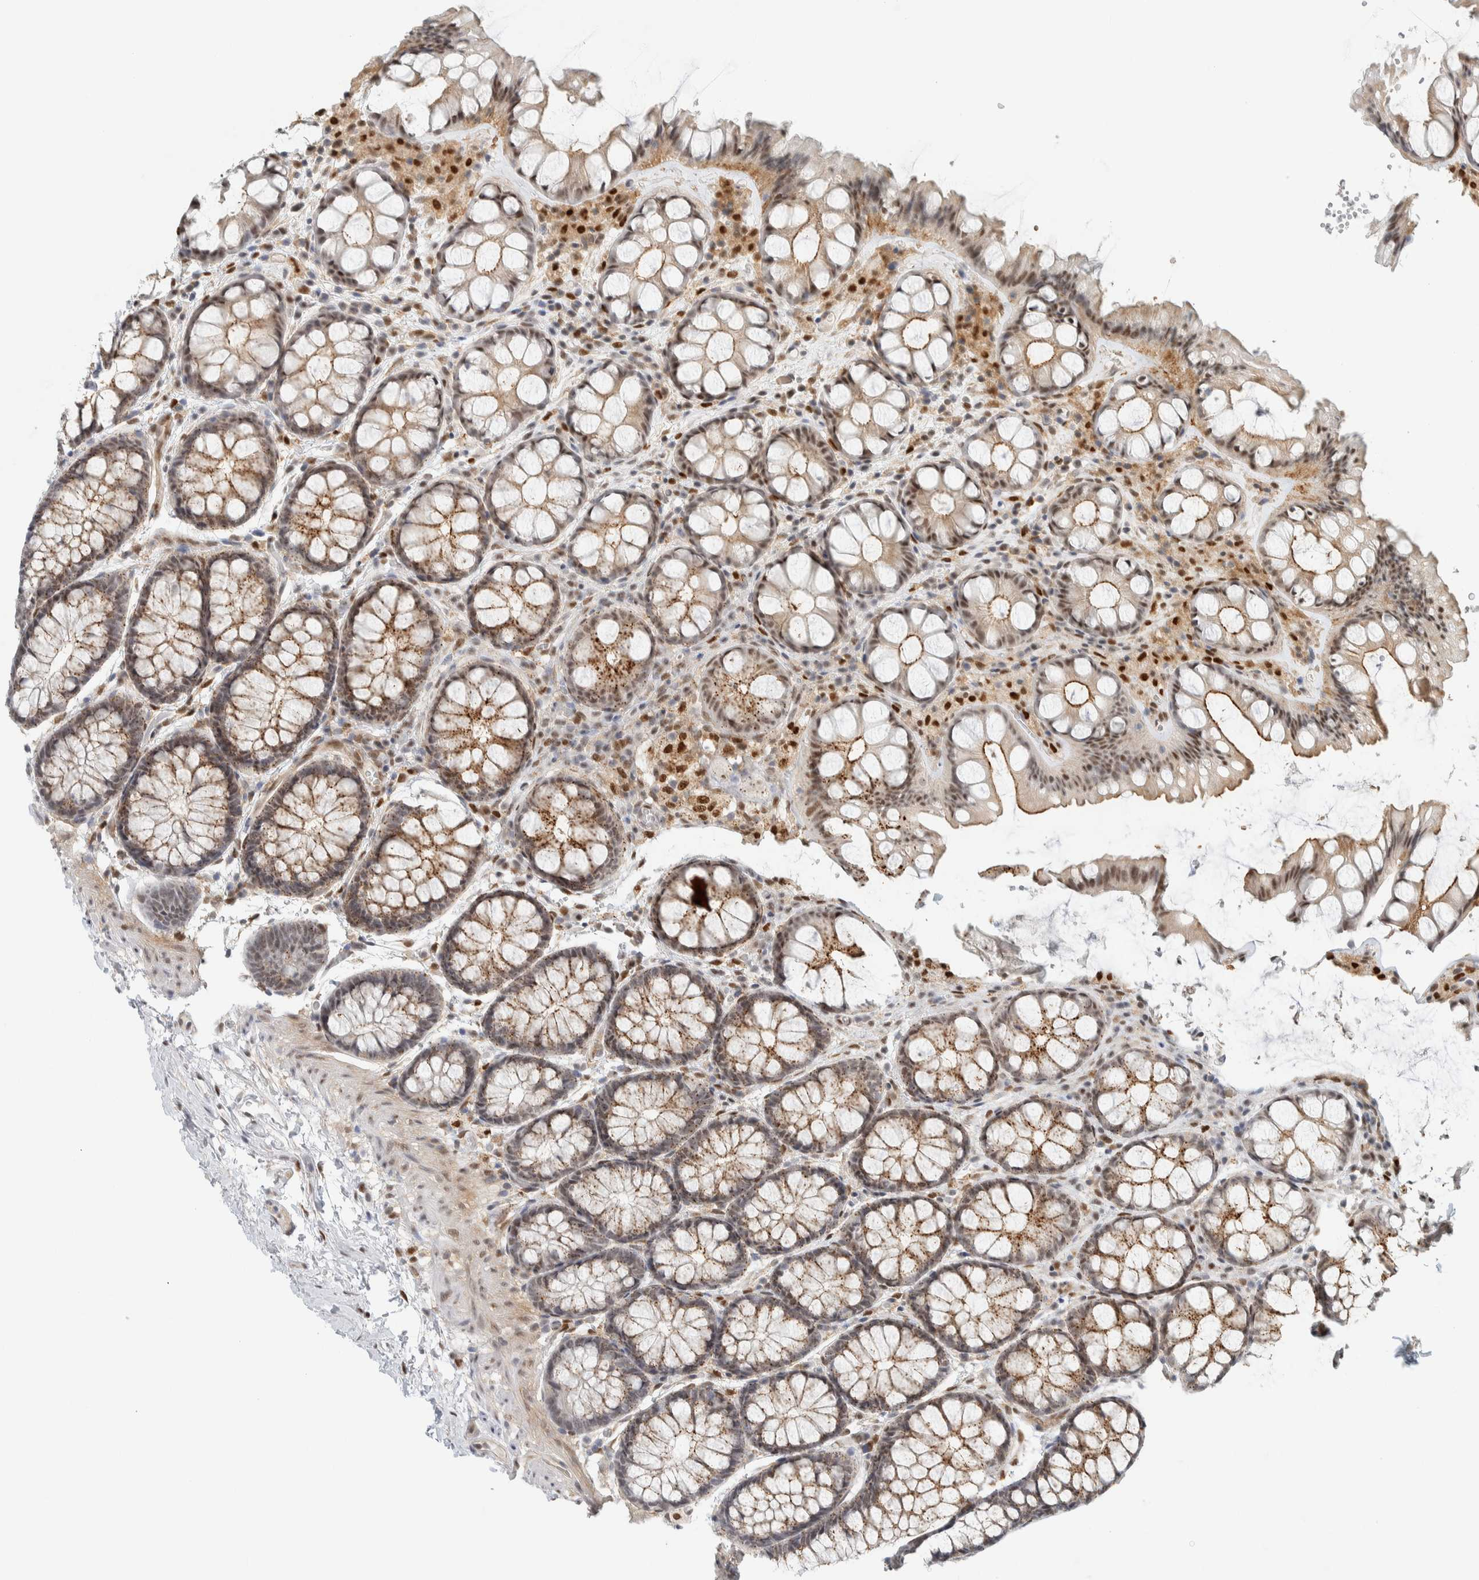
{"staining": {"intensity": "negative", "quantity": "none", "location": "none"}, "tissue": "colon", "cell_type": "Endothelial cells", "image_type": "normal", "snomed": [{"axis": "morphology", "description": "Normal tissue, NOS"}, {"axis": "topography", "description": "Colon"}], "caption": "DAB (3,3'-diaminobenzidine) immunohistochemical staining of normal colon reveals no significant expression in endothelial cells.", "gene": "TFE3", "patient": {"sex": "male", "age": 47}}